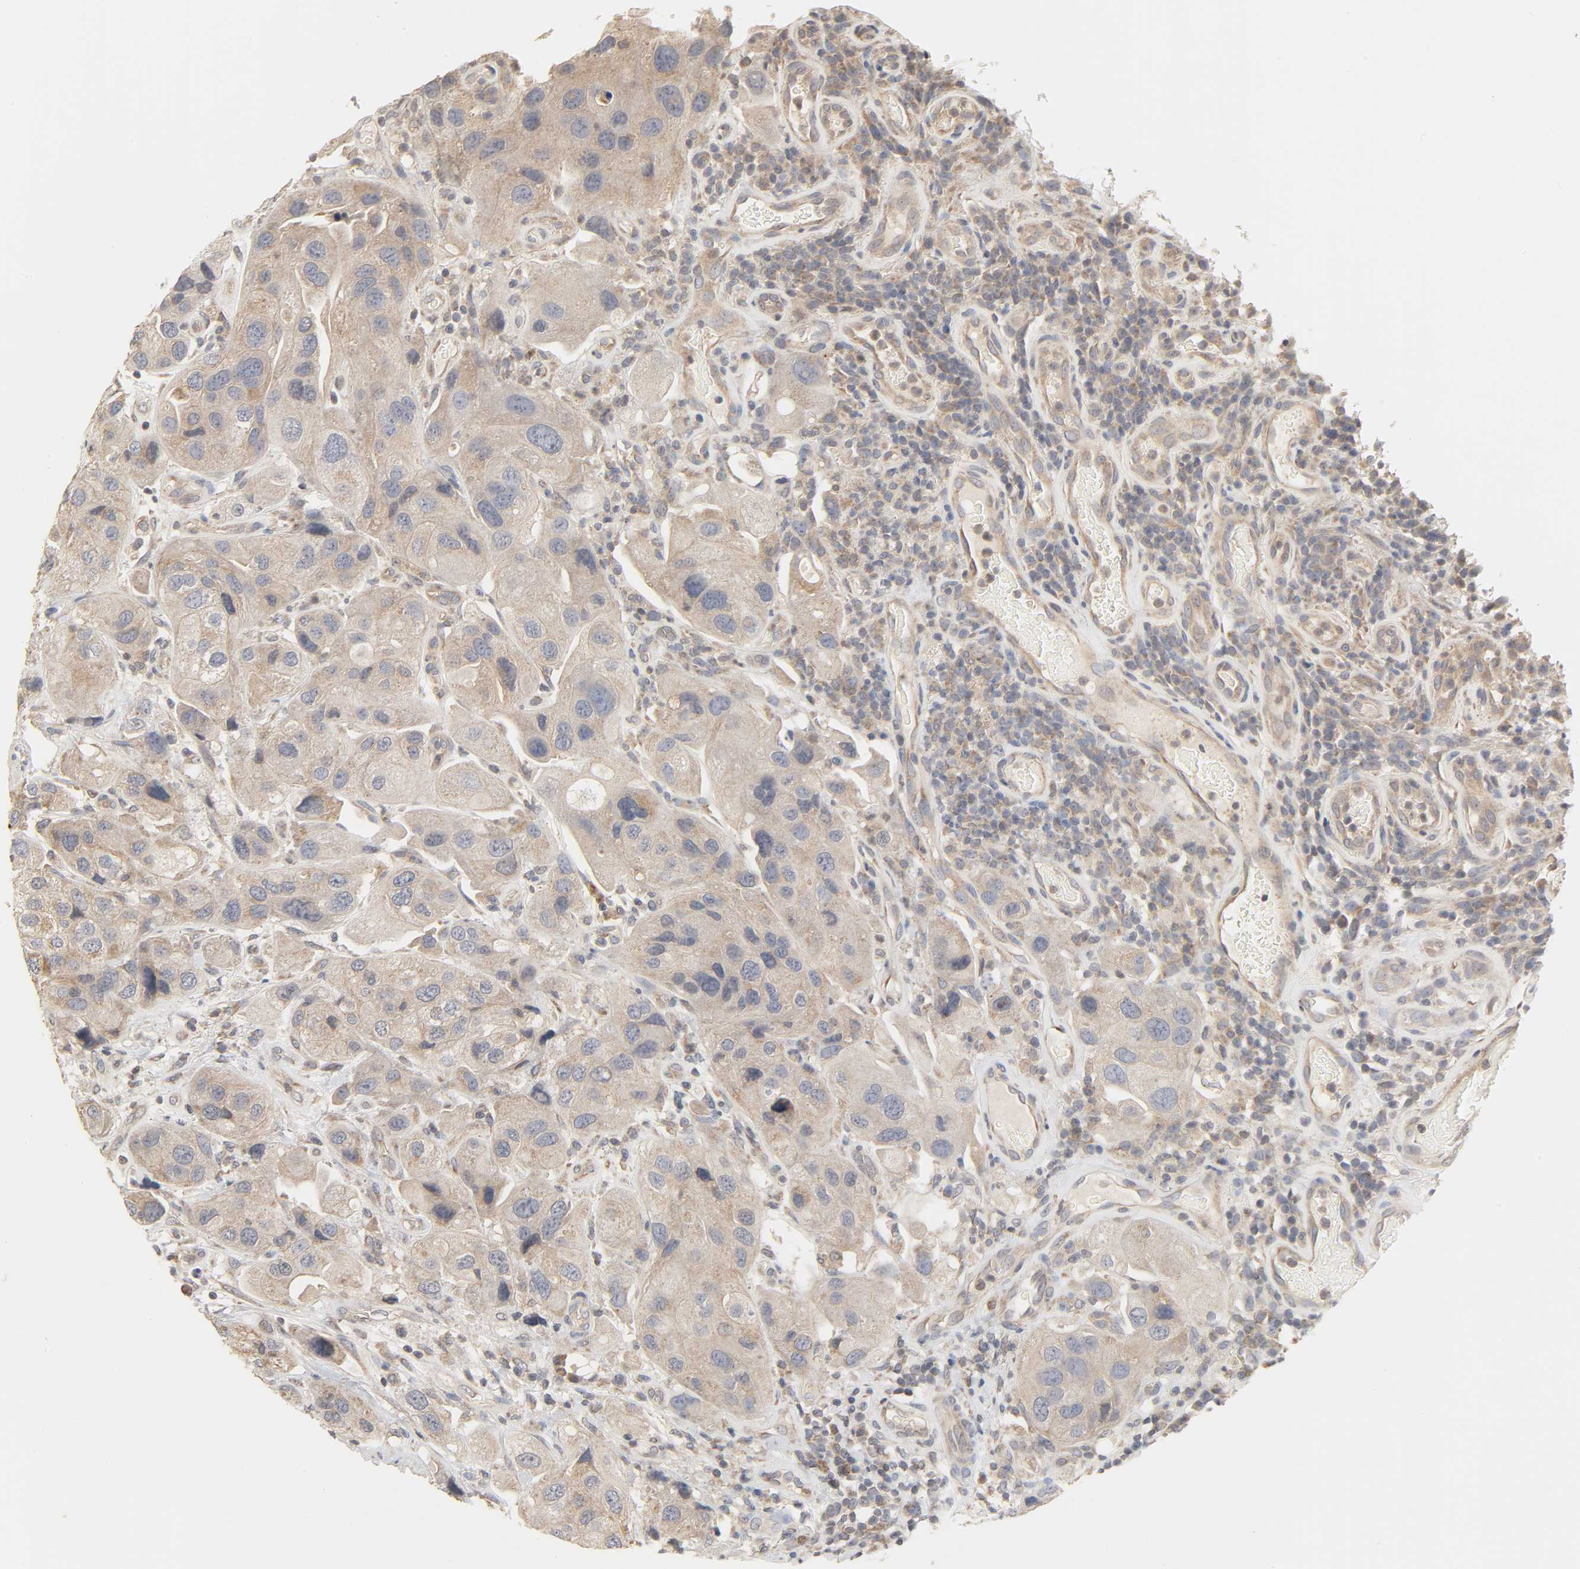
{"staining": {"intensity": "moderate", "quantity": ">75%", "location": "cytoplasmic/membranous"}, "tissue": "urothelial cancer", "cell_type": "Tumor cells", "image_type": "cancer", "snomed": [{"axis": "morphology", "description": "Urothelial carcinoma, High grade"}, {"axis": "topography", "description": "Urinary bladder"}], "caption": "Urothelial cancer tissue reveals moderate cytoplasmic/membranous positivity in approximately >75% of tumor cells", "gene": "CLEC4E", "patient": {"sex": "female", "age": 64}}